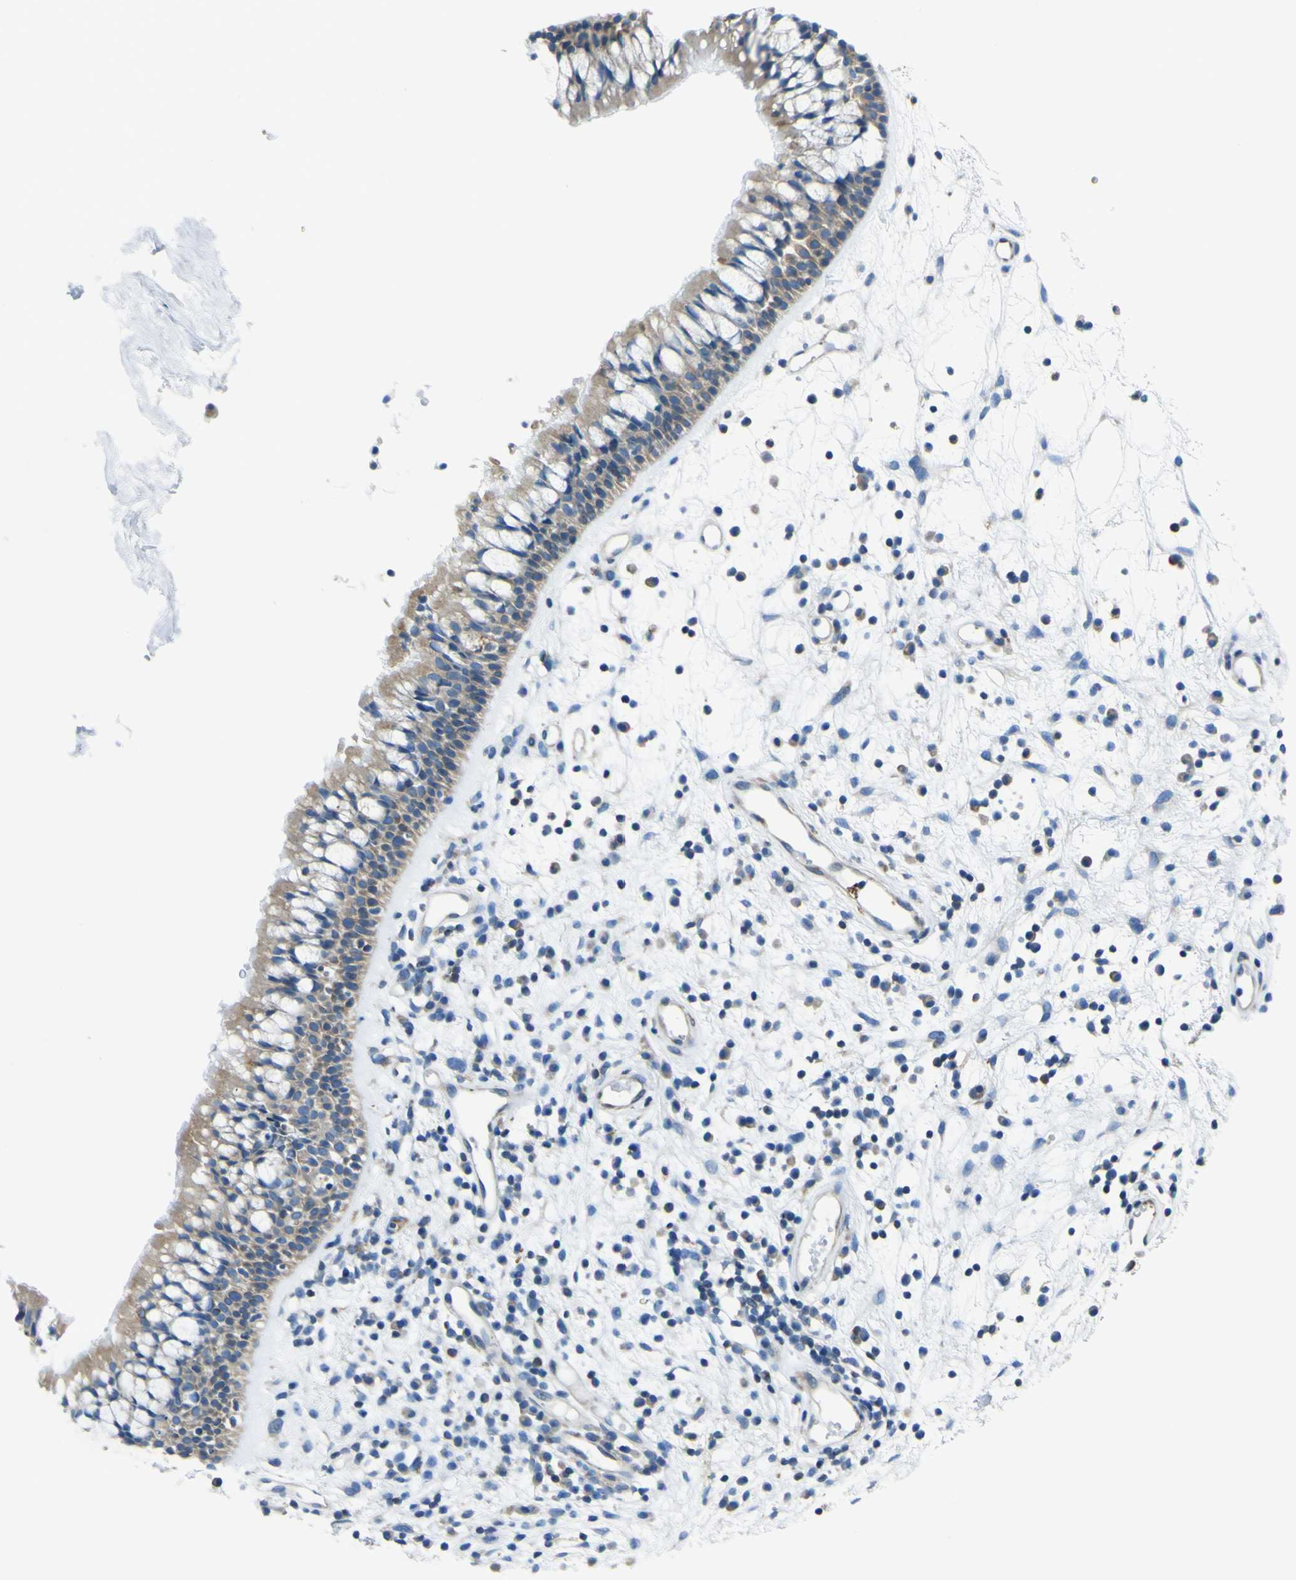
{"staining": {"intensity": "moderate", "quantity": ">75%", "location": "cytoplasmic/membranous"}, "tissue": "nasopharynx", "cell_type": "Respiratory epithelial cells", "image_type": "normal", "snomed": [{"axis": "morphology", "description": "Normal tissue, NOS"}, {"axis": "morphology", "description": "Inflammation, NOS"}, {"axis": "topography", "description": "Nasopharynx"}], "caption": "Immunohistochemistry (IHC) of benign human nasopharynx demonstrates medium levels of moderate cytoplasmic/membranous expression in about >75% of respiratory epithelial cells.", "gene": "STIM1", "patient": {"sex": "male", "age": 48}}